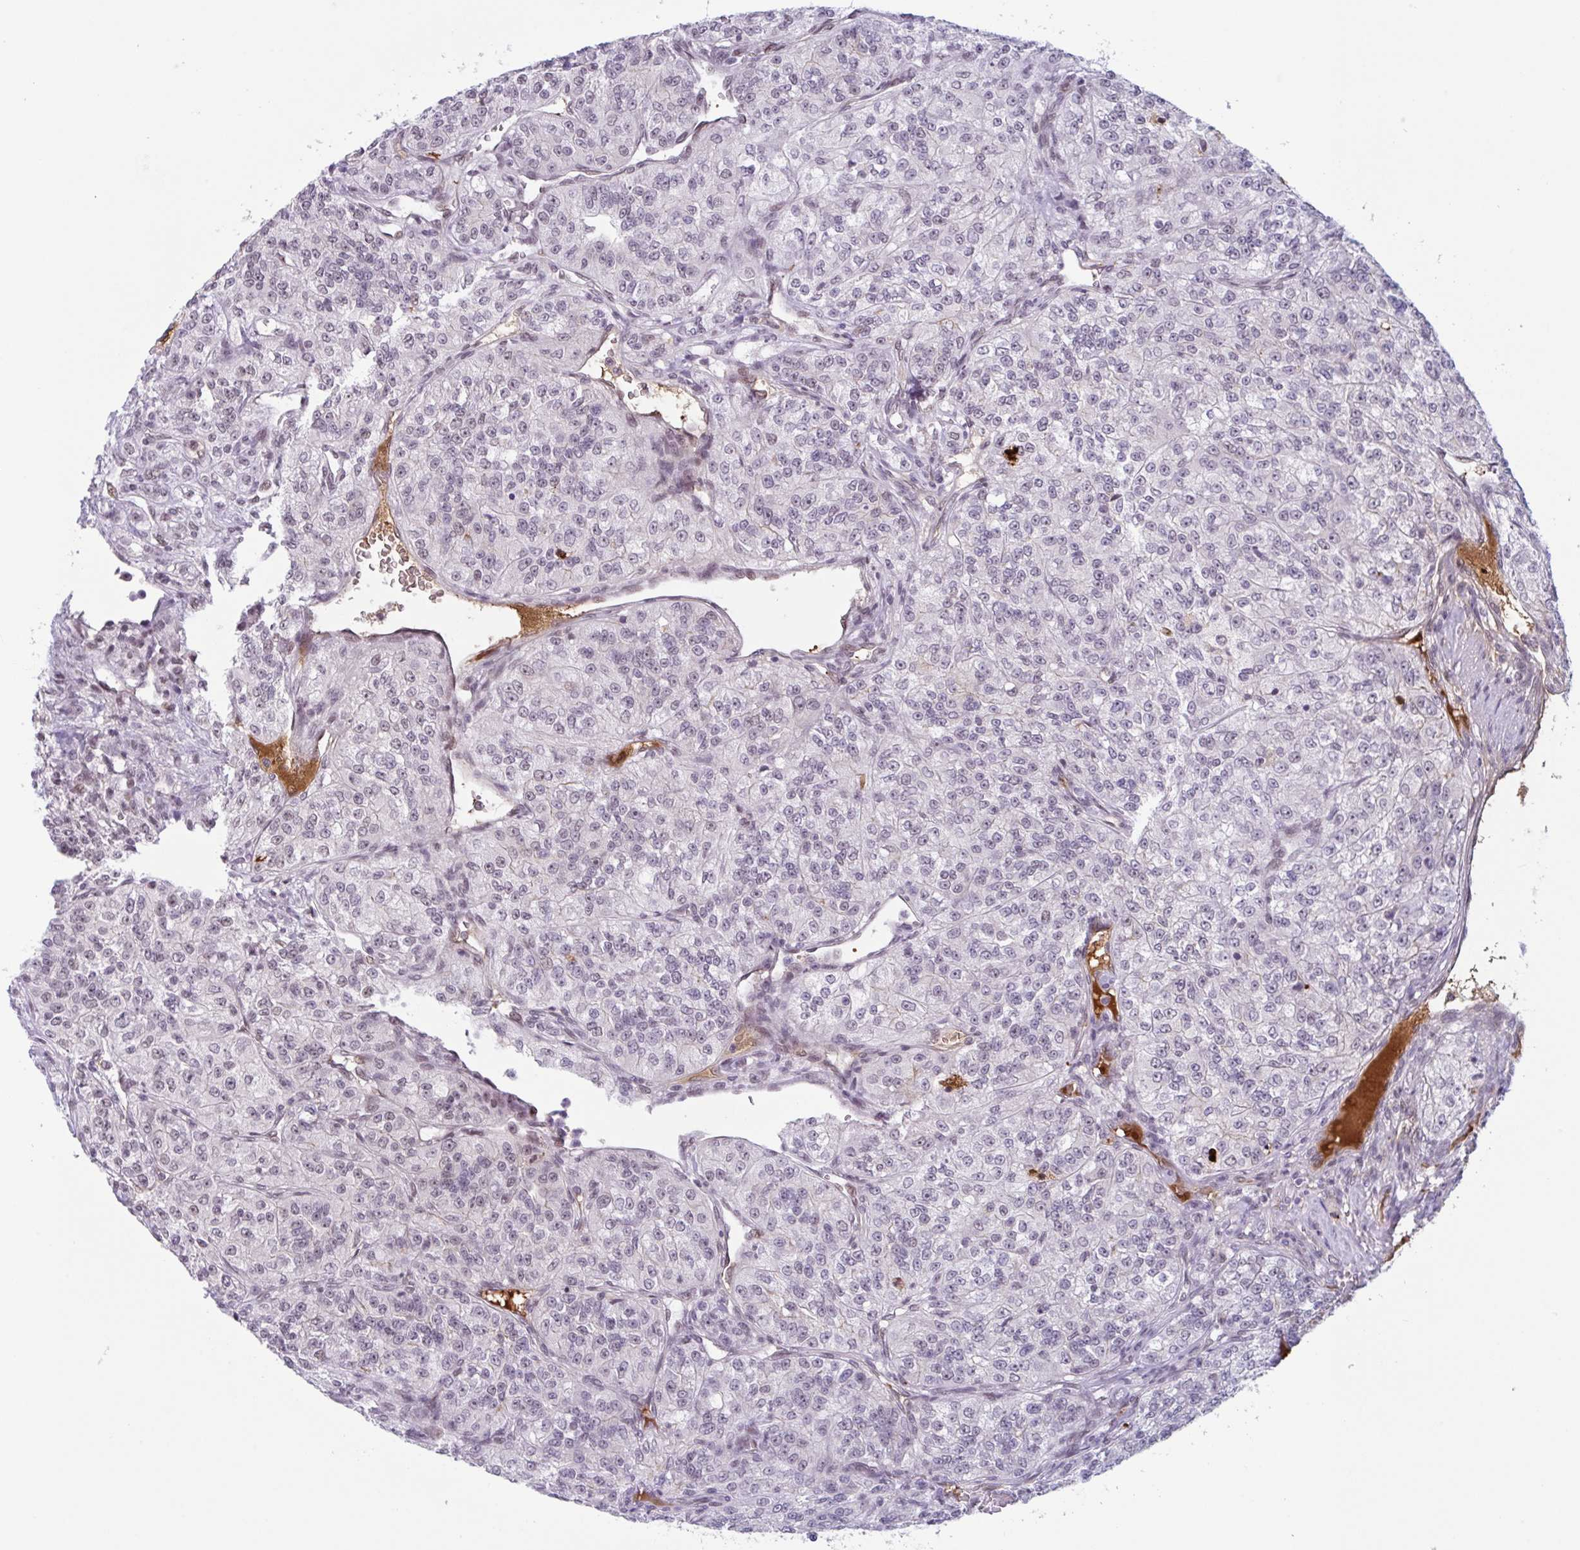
{"staining": {"intensity": "weak", "quantity": "25%-75%", "location": "nuclear"}, "tissue": "renal cancer", "cell_type": "Tumor cells", "image_type": "cancer", "snomed": [{"axis": "morphology", "description": "Adenocarcinoma, NOS"}, {"axis": "topography", "description": "Kidney"}], "caption": "DAB (3,3'-diaminobenzidine) immunohistochemical staining of renal cancer (adenocarcinoma) demonstrates weak nuclear protein staining in about 25%-75% of tumor cells.", "gene": "PLG", "patient": {"sex": "female", "age": 63}}